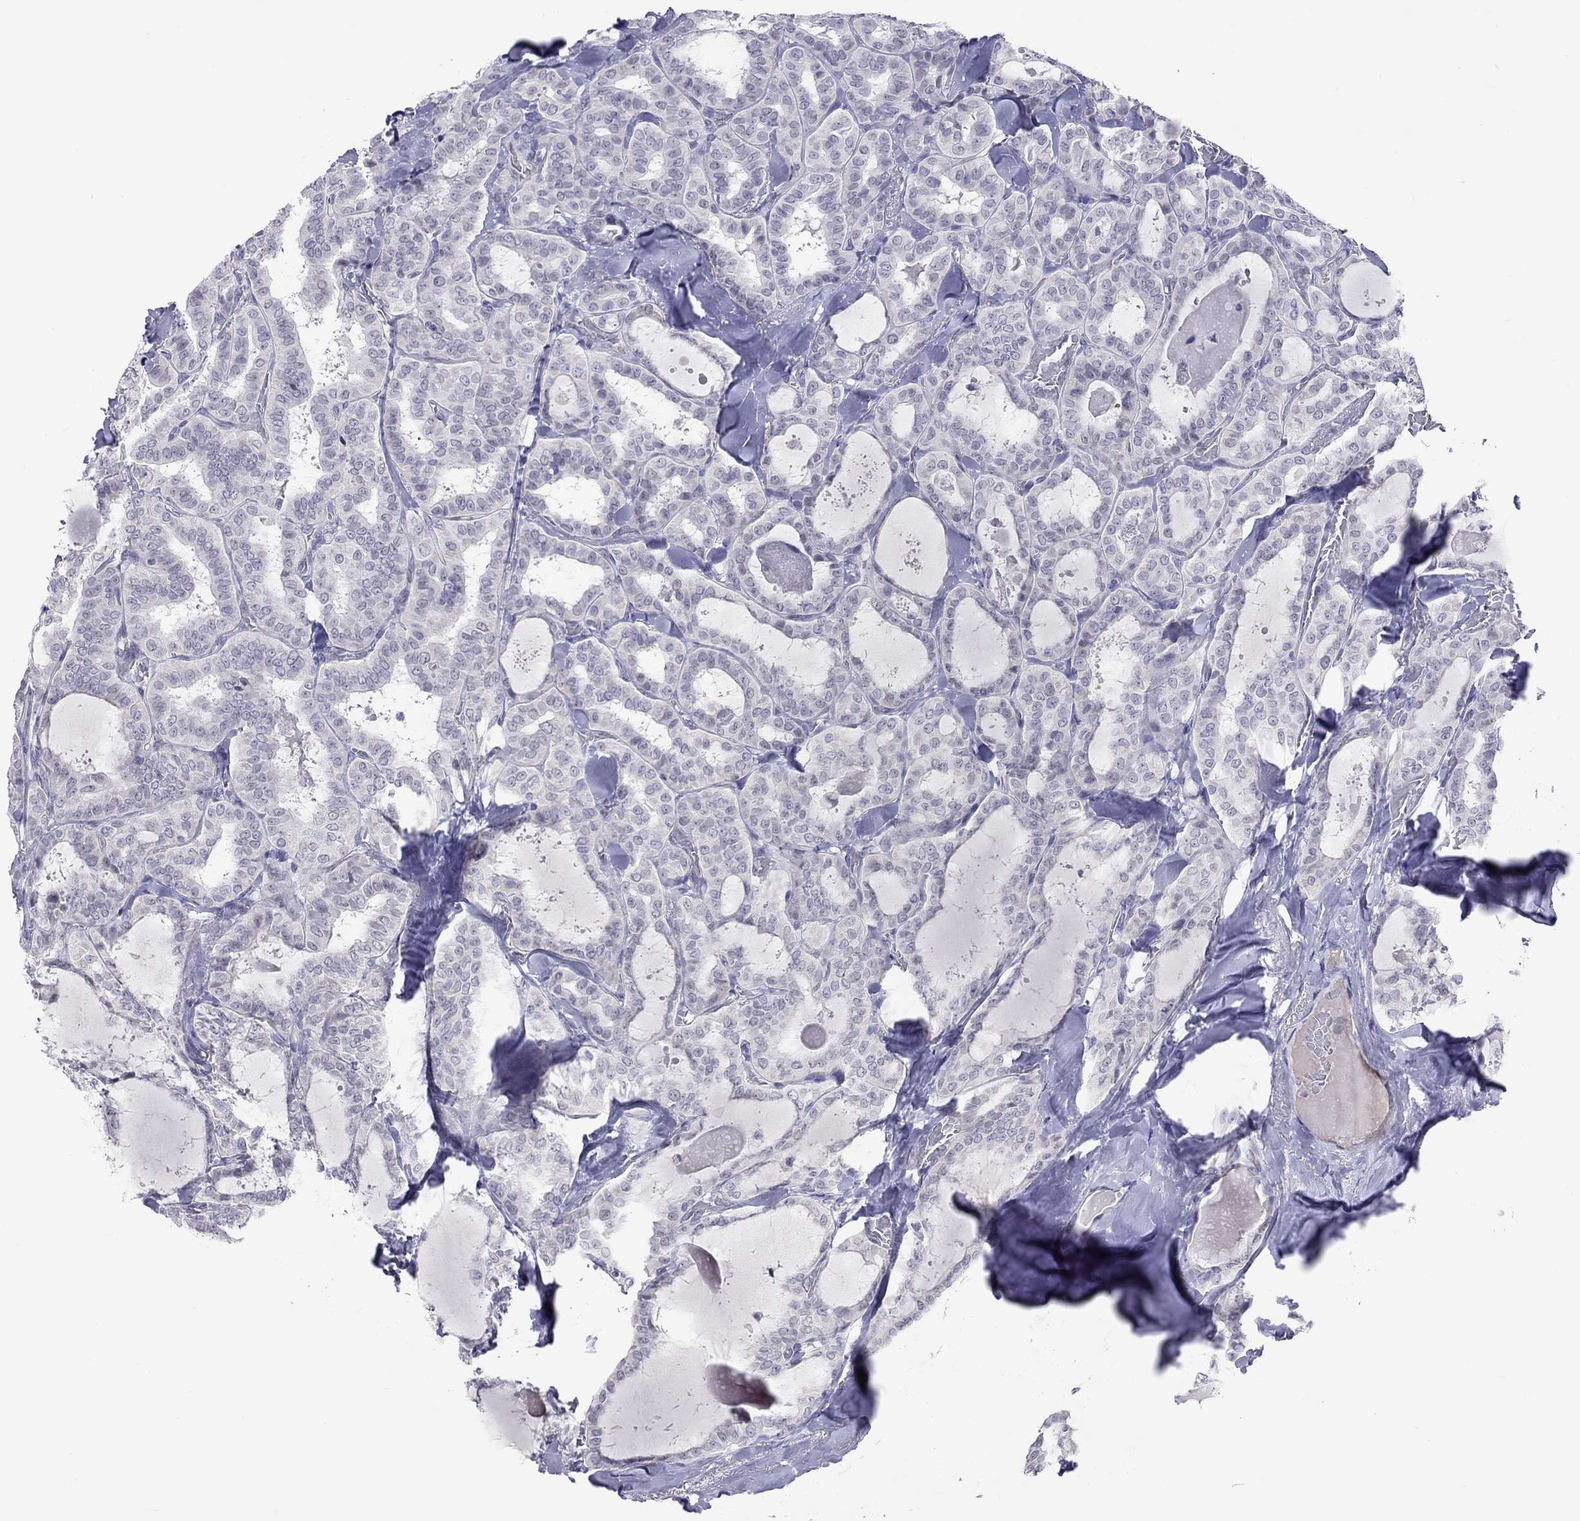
{"staining": {"intensity": "negative", "quantity": "none", "location": "none"}, "tissue": "thyroid cancer", "cell_type": "Tumor cells", "image_type": "cancer", "snomed": [{"axis": "morphology", "description": "Papillary adenocarcinoma, NOS"}, {"axis": "topography", "description": "Thyroid gland"}], "caption": "The micrograph reveals no staining of tumor cells in thyroid papillary adenocarcinoma. (DAB IHC, high magnification).", "gene": "JHY", "patient": {"sex": "female", "age": 39}}